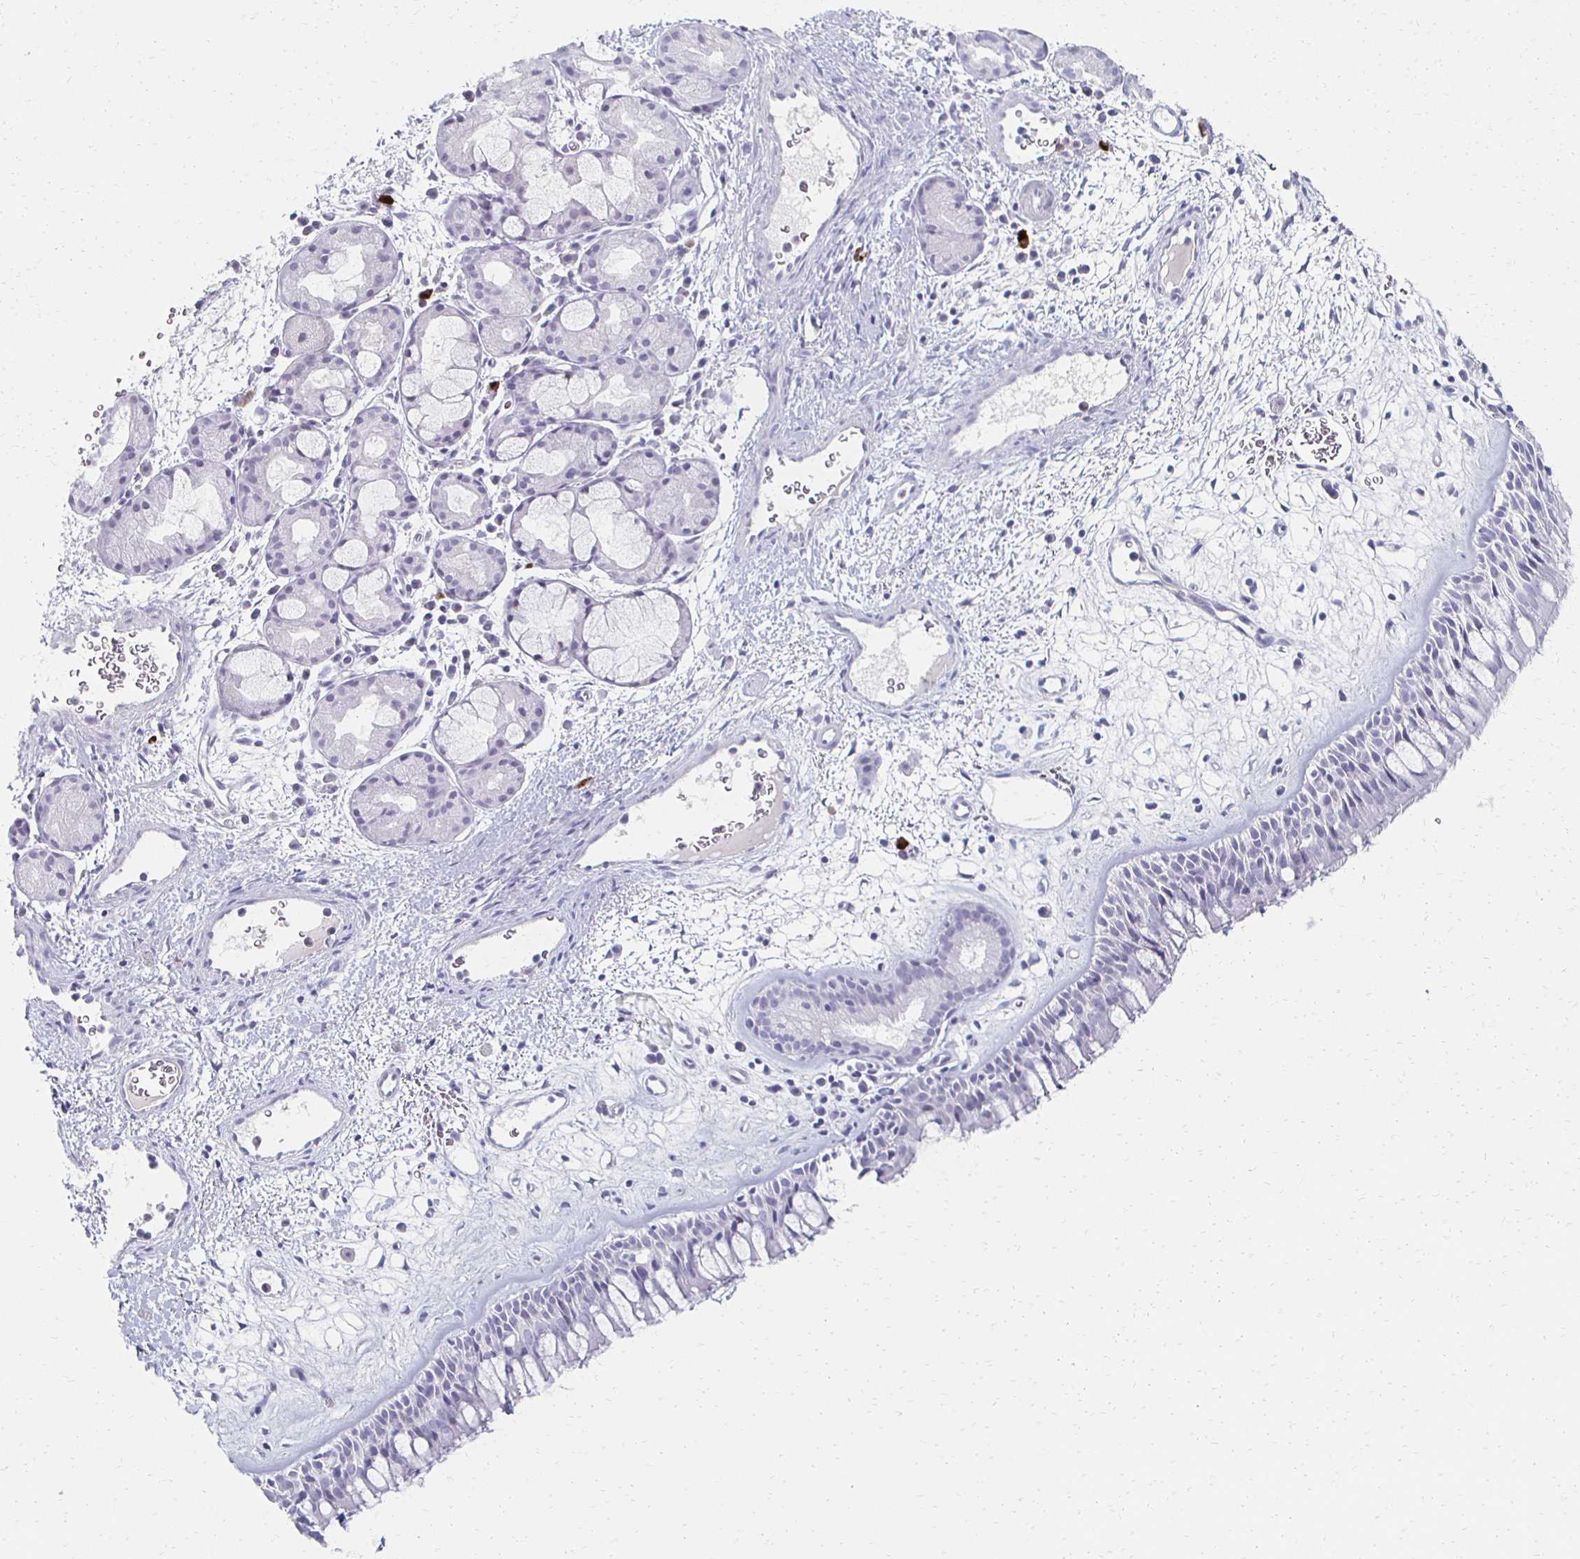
{"staining": {"intensity": "negative", "quantity": "none", "location": "none"}, "tissue": "nasopharynx", "cell_type": "Respiratory epithelial cells", "image_type": "normal", "snomed": [{"axis": "morphology", "description": "Normal tissue, NOS"}, {"axis": "topography", "description": "Nasopharynx"}], "caption": "Histopathology image shows no protein staining in respiratory epithelial cells of unremarkable nasopharynx. Nuclei are stained in blue.", "gene": "CXCR2", "patient": {"sex": "male", "age": 65}}